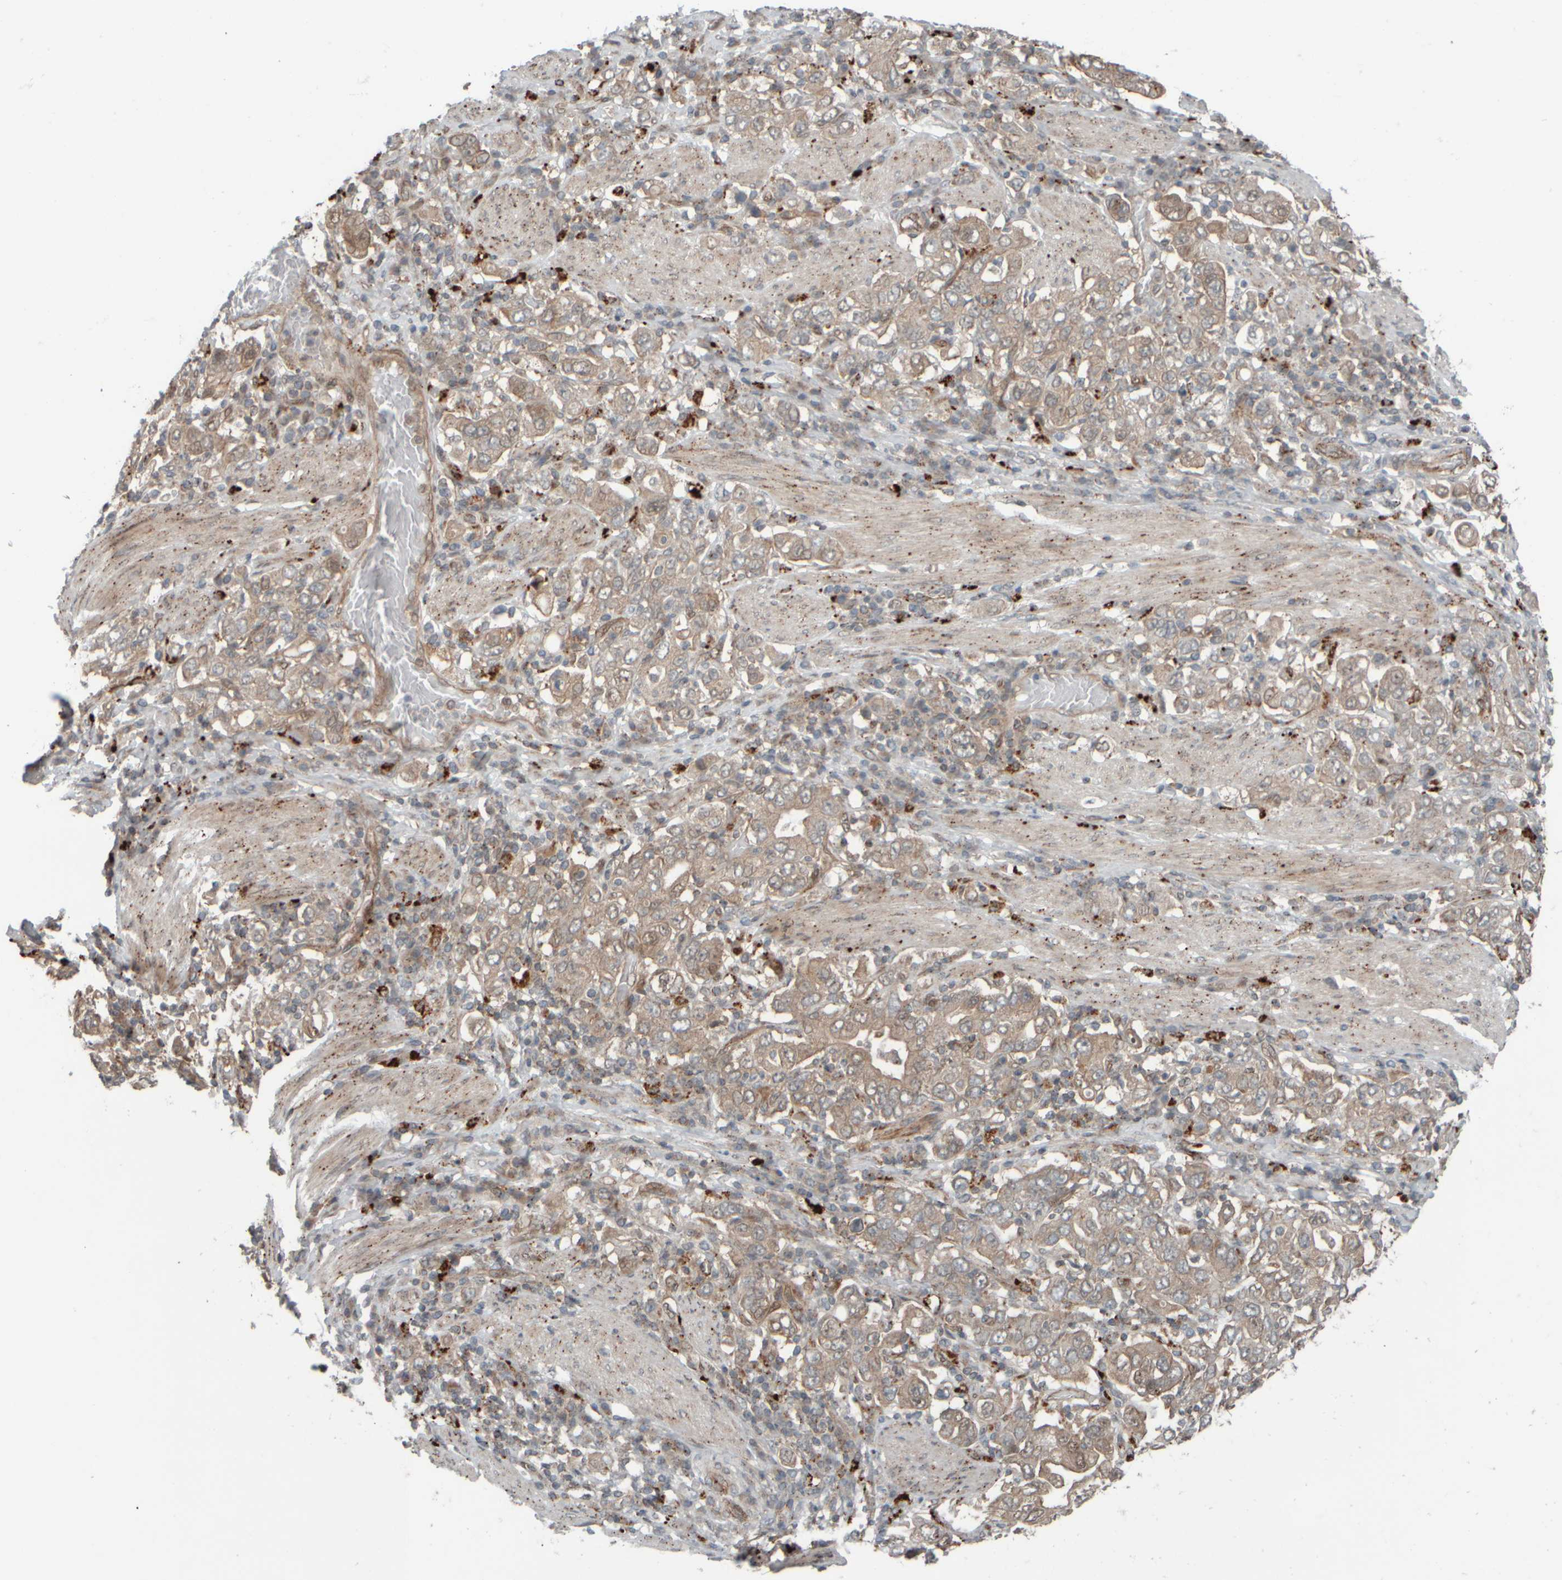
{"staining": {"intensity": "weak", "quantity": ">75%", "location": "cytoplasmic/membranous"}, "tissue": "stomach cancer", "cell_type": "Tumor cells", "image_type": "cancer", "snomed": [{"axis": "morphology", "description": "Adenocarcinoma, NOS"}, {"axis": "topography", "description": "Stomach, upper"}], "caption": "Protein analysis of stomach cancer tissue displays weak cytoplasmic/membranous staining in approximately >75% of tumor cells.", "gene": "GIGYF1", "patient": {"sex": "male", "age": 62}}